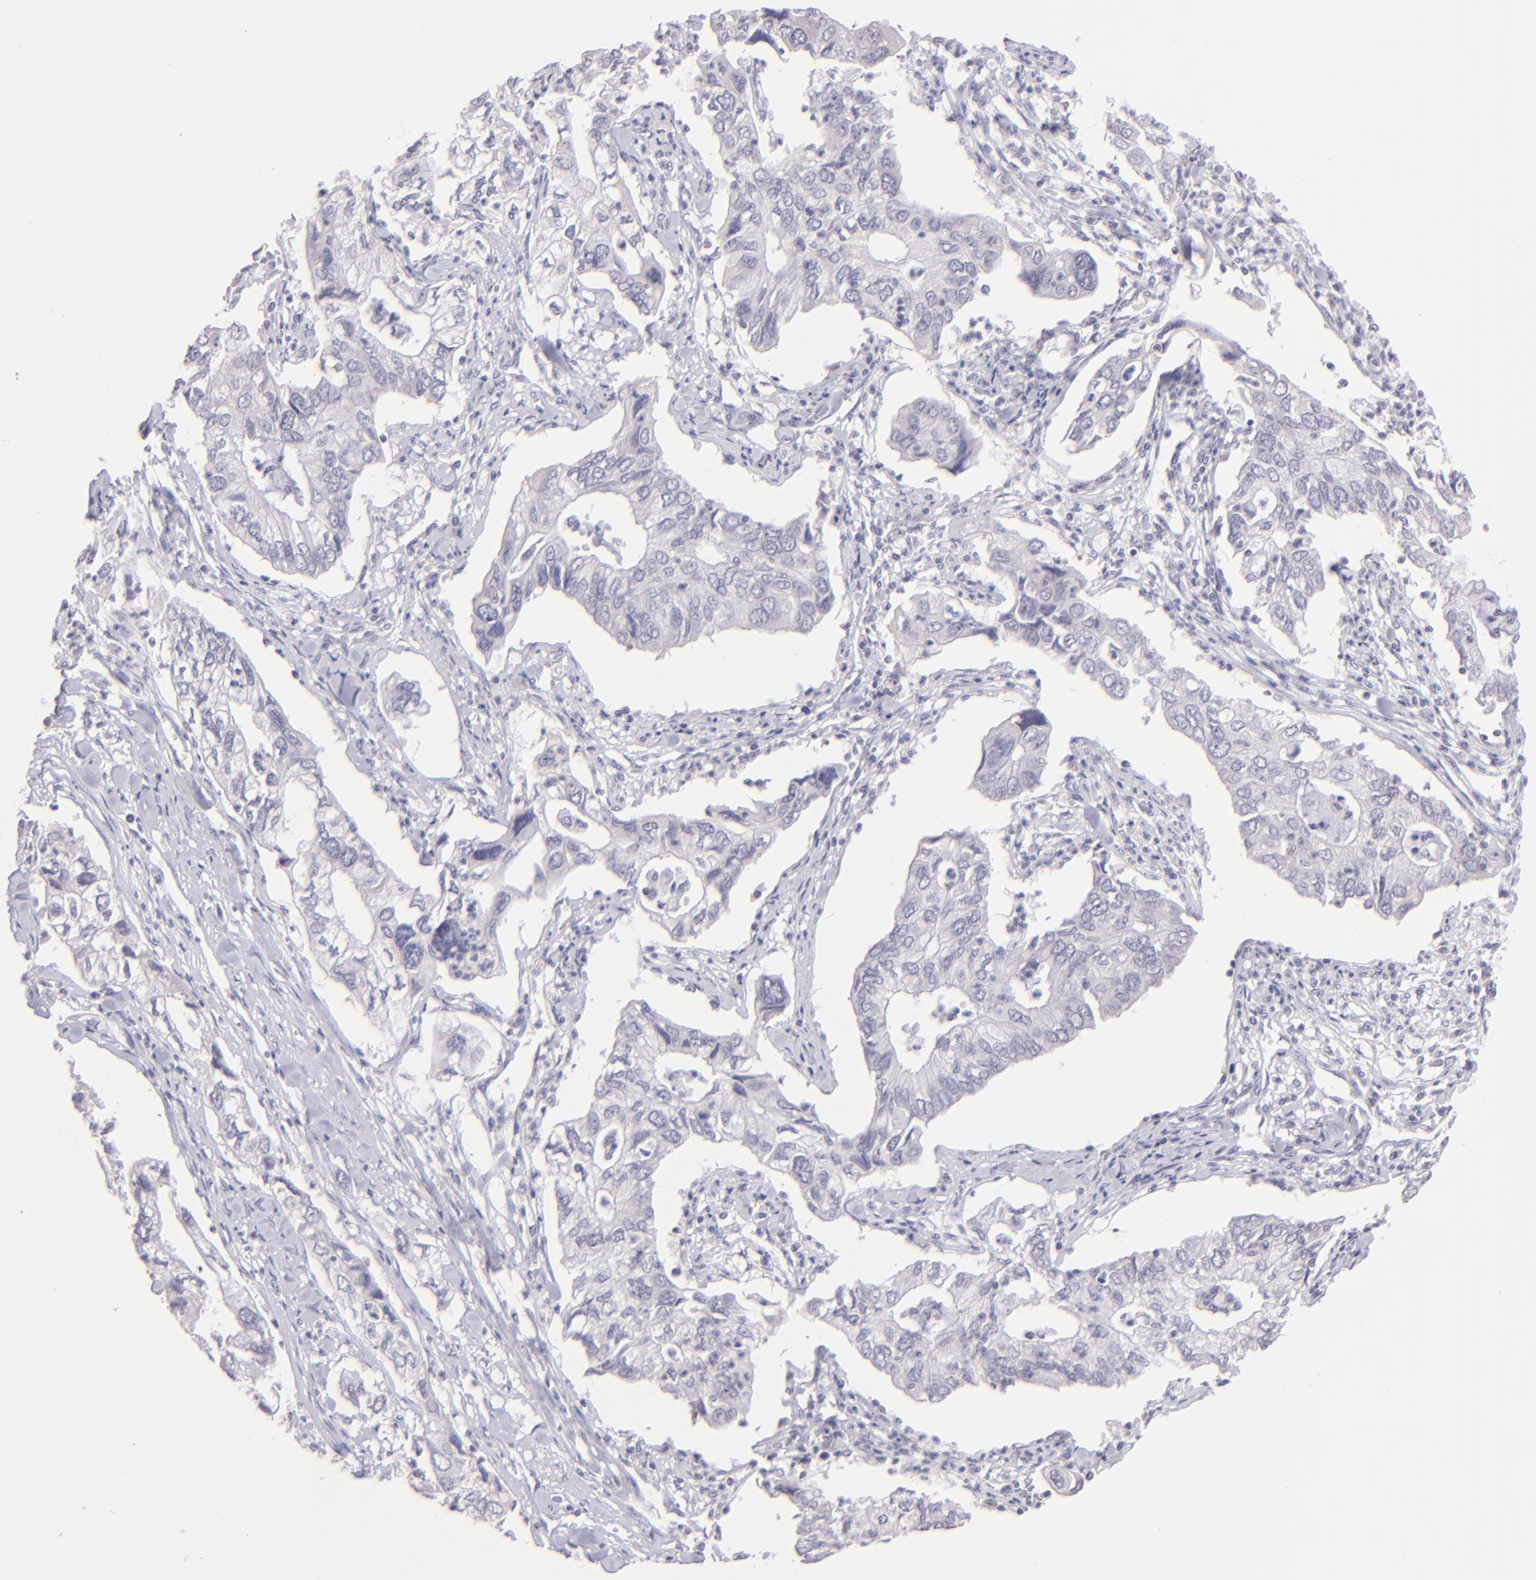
{"staining": {"intensity": "negative", "quantity": "none", "location": "none"}, "tissue": "lung cancer", "cell_type": "Tumor cells", "image_type": "cancer", "snomed": [{"axis": "morphology", "description": "Adenocarcinoma, NOS"}, {"axis": "topography", "description": "Lung"}], "caption": "A photomicrograph of human lung cancer (adenocarcinoma) is negative for staining in tumor cells.", "gene": "MAGEA1", "patient": {"sex": "male", "age": 48}}